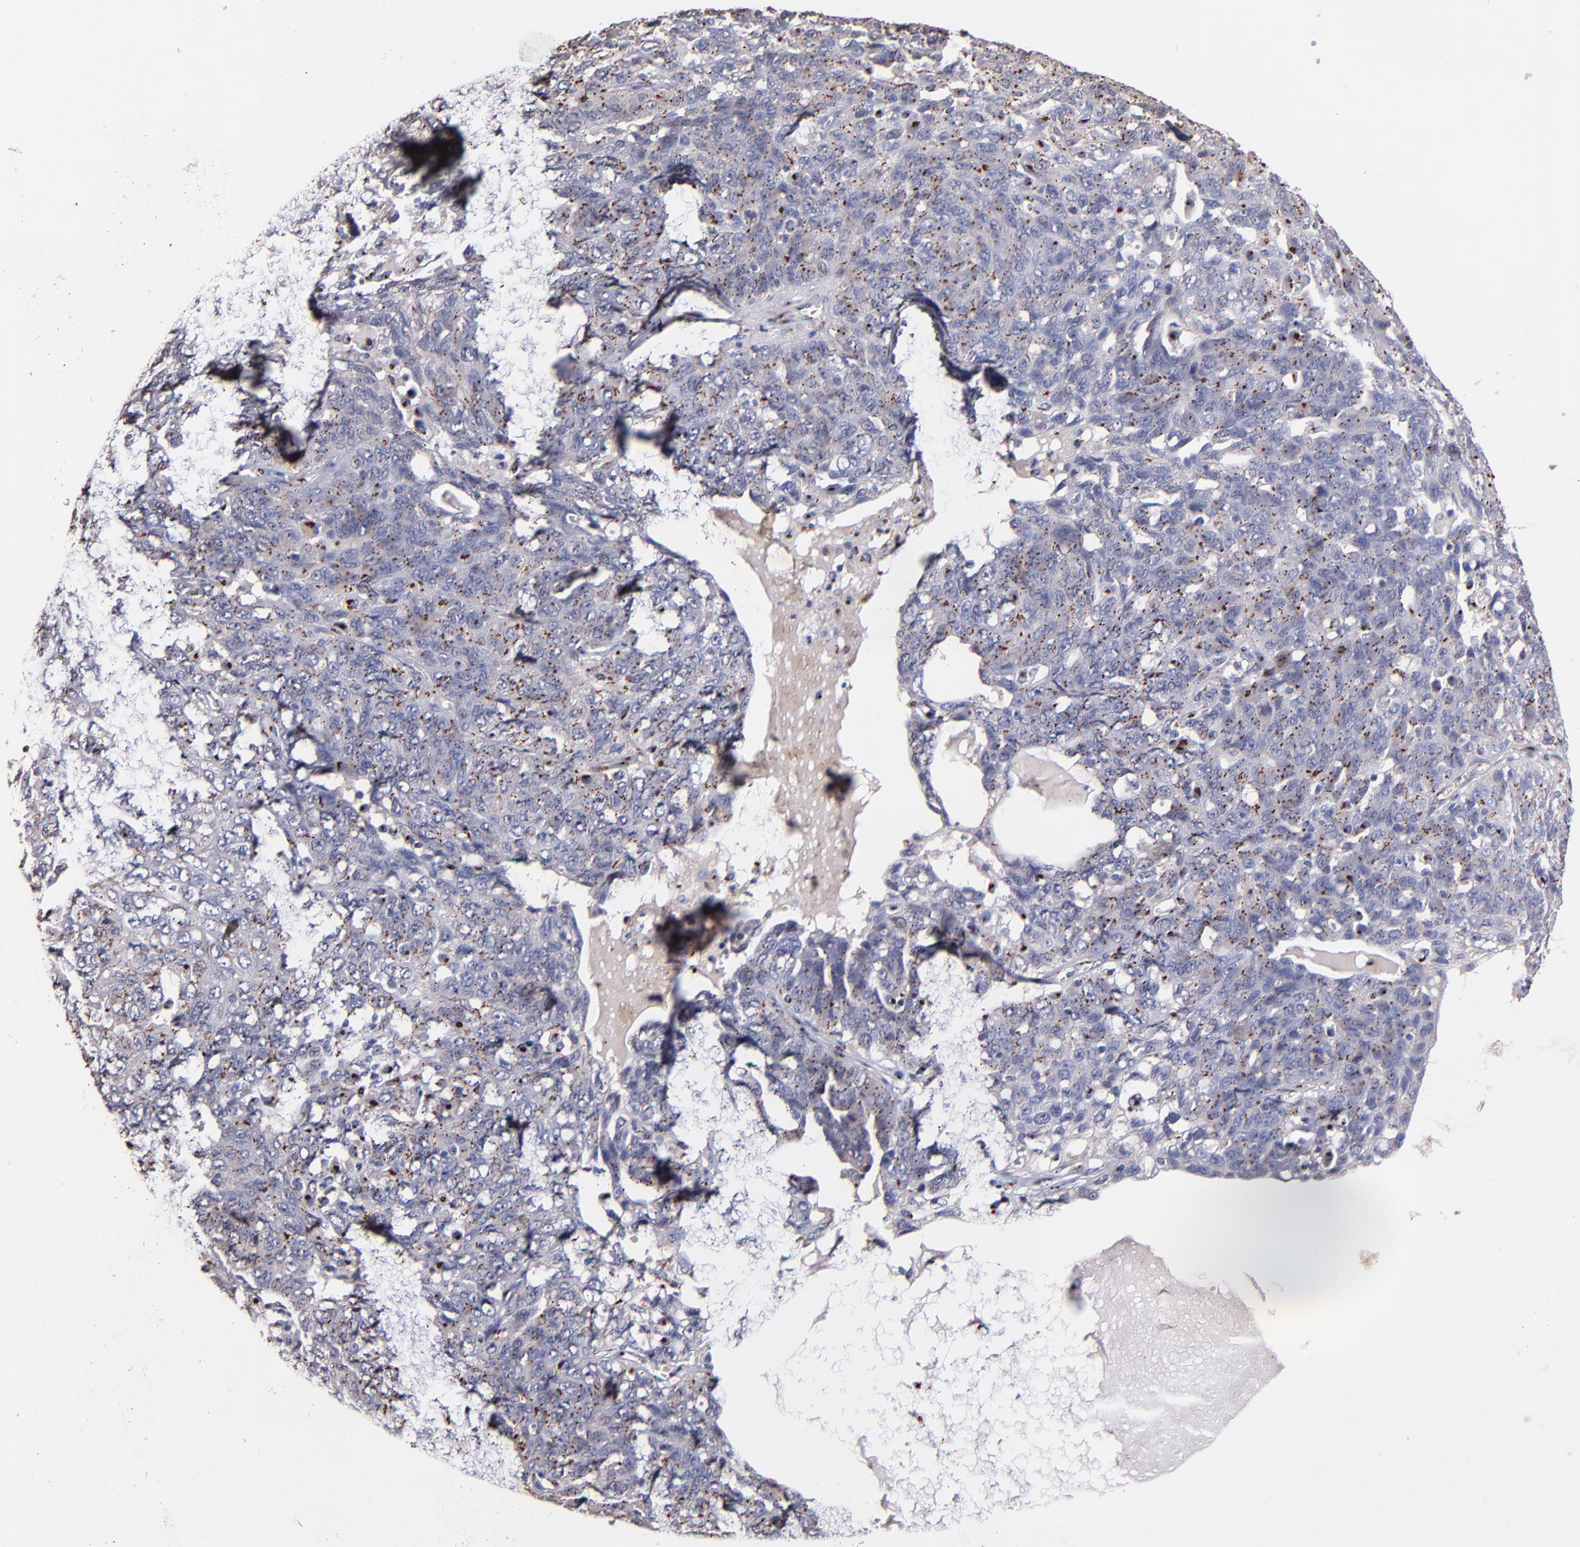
{"staining": {"intensity": "moderate", "quantity": "25%-75%", "location": "cytoplasmic/membranous,nuclear"}, "tissue": "ovarian cancer", "cell_type": "Tumor cells", "image_type": "cancer", "snomed": [{"axis": "morphology", "description": "Cystadenocarcinoma, serous, NOS"}, {"axis": "topography", "description": "Ovary"}], "caption": "Immunohistochemical staining of serous cystadenocarcinoma (ovarian) demonstrates medium levels of moderate cytoplasmic/membranous and nuclear positivity in approximately 25%-75% of tumor cells. The staining is performed using DAB (3,3'-diaminobenzidine) brown chromogen to label protein expression. The nuclei are counter-stained blue using hematoxylin.", "gene": "GOLIM4", "patient": {"sex": "female", "age": 71}}